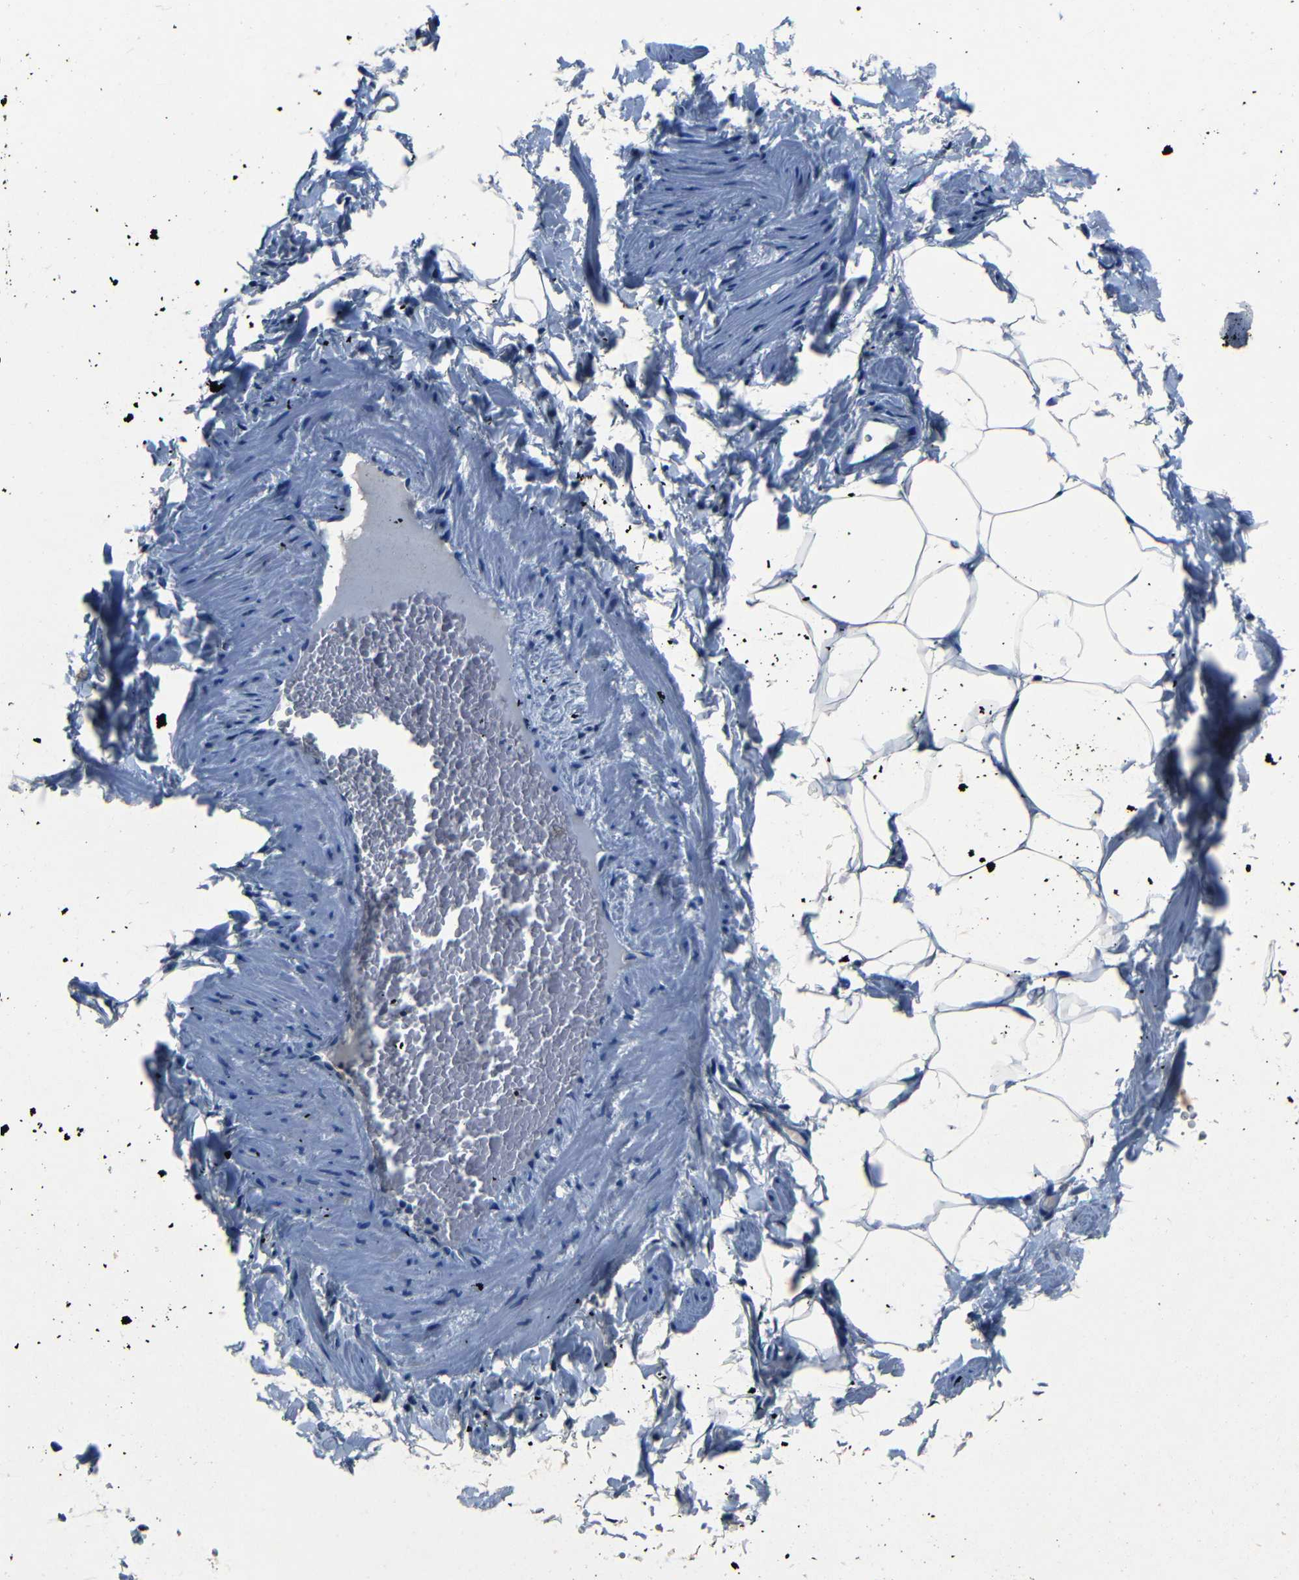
{"staining": {"intensity": "negative", "quantity": "none", "location": "none"}, "tissue": "adipose tissue", "cell_type": "Adipocytes", "image_type": "normal", "snomed": [{"axis": "morphology", "description": "Normal tissue, NOS"}, {"axis": "topography", "description": "Vascular tissue"}], "caption": "Micrograph shows no protein expression in adipocytes of normal adipose tissue. (DAB immunohistochemistry (IHC) visualized using brightfield microscopy, high magnification).", "gene": "NCMAP", "patient": {"sex": "male", "age": 41}}